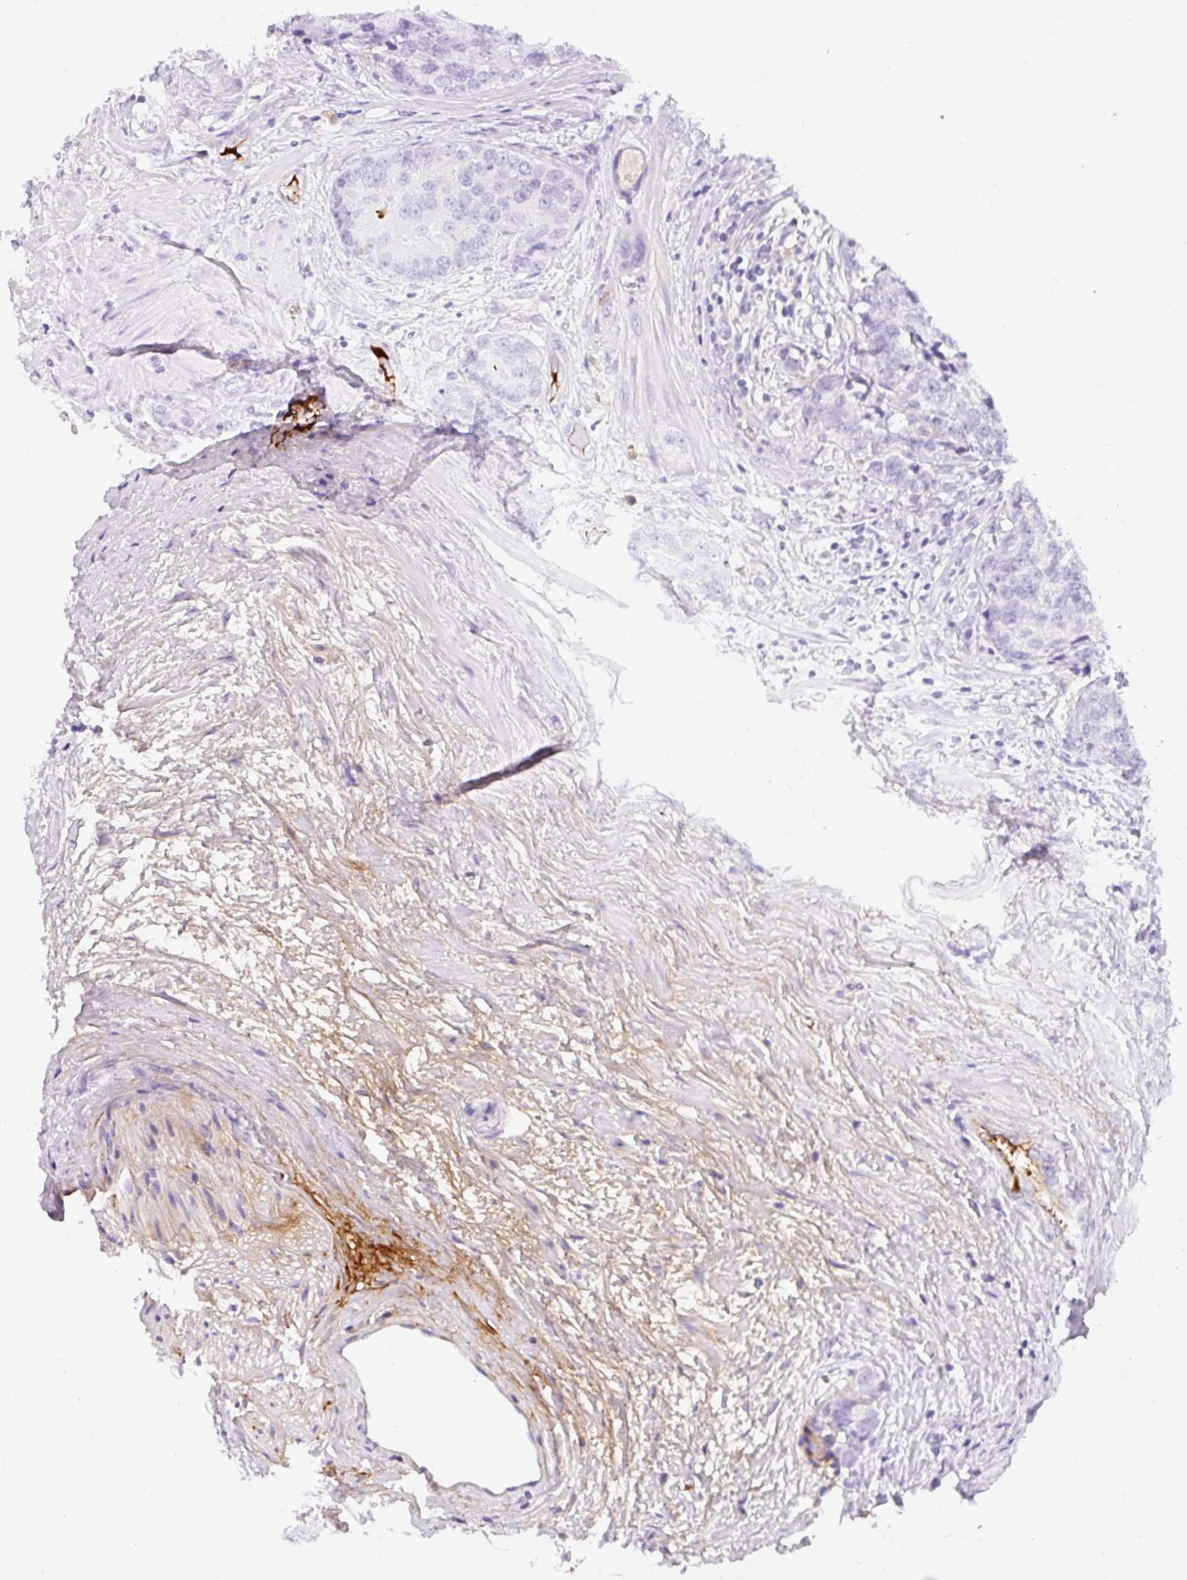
{"staining": {"intensity": "negative", "quantity": "none", "location": "none"}, "tissue": "prostate cancer", "cell_type": "Tumor cells", "image_type": "cancer", "snomed": [{"axis": "morphology", "description": "Adenocarcinoma, High grade"}, {"axis": "topography", "description": "Prostate"}], "caption": "The photomicrograph shows no staining of tumor cells in prostate cancer (high-grade adenocarcinoma).", "gene": "APOC4-APOC2", "patient": {"sex": "male", "age": 68}}